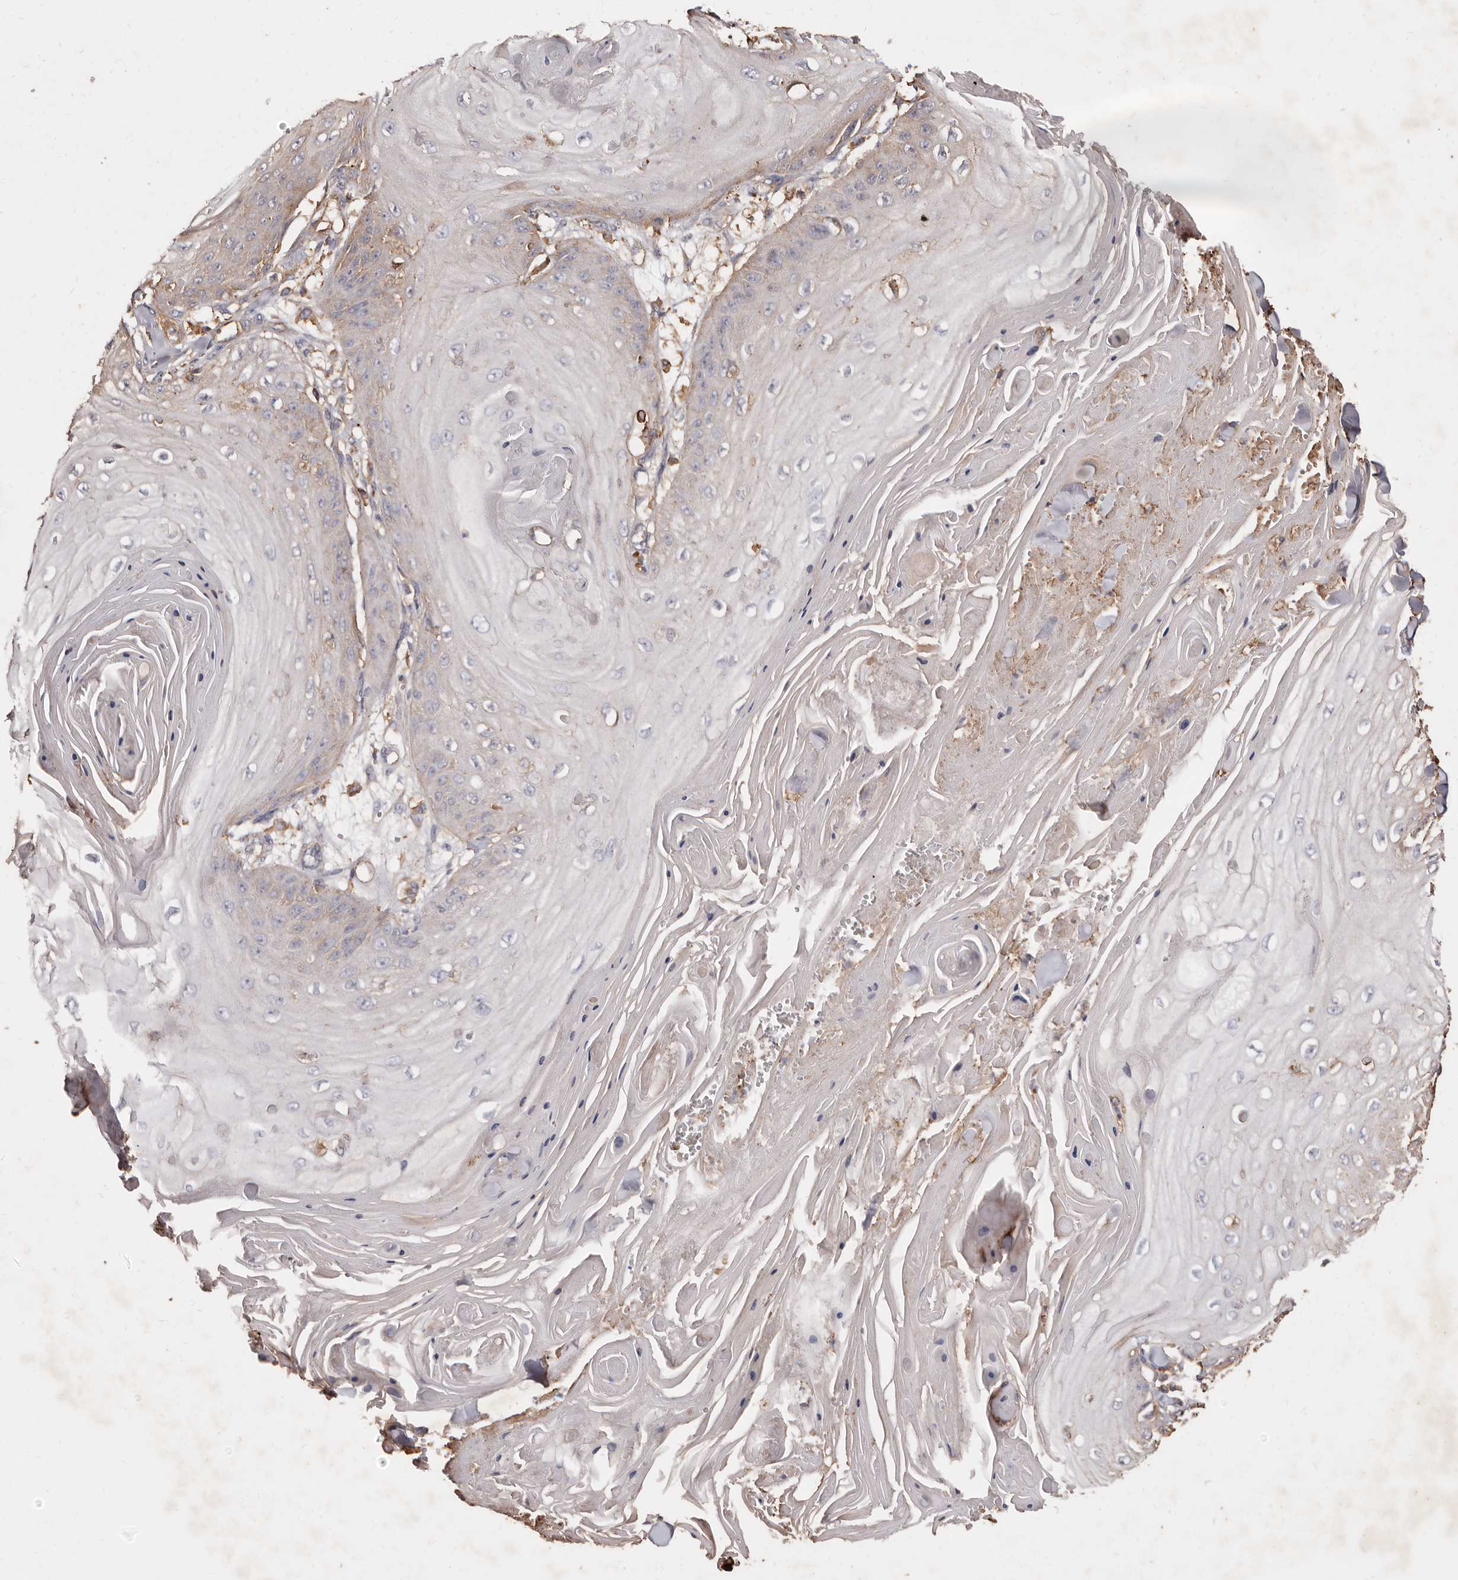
{"staining": {"intensity": "weak", "quantity": "<25%", "location": "cytoplasmic/membranous"}, "tissue": "skin cancer", "cell_type": "Tumor cells", "image_type": "cancer", "snomed": [{"axis": "morphology", "description": "Squamous cell carcinoma, NOS"}, {"axis": "topography", "description": "Skin"}], "caption": "The micrograph demonstrates no staining of tumor cells in skin cancer. (DAB (3,3'-diaminobenzidine) immunohistochemistry visualized using brightfield microscopy, high magnification).", "gene": "COQ8B", "patient": {"sex": "male", "age": 74}}